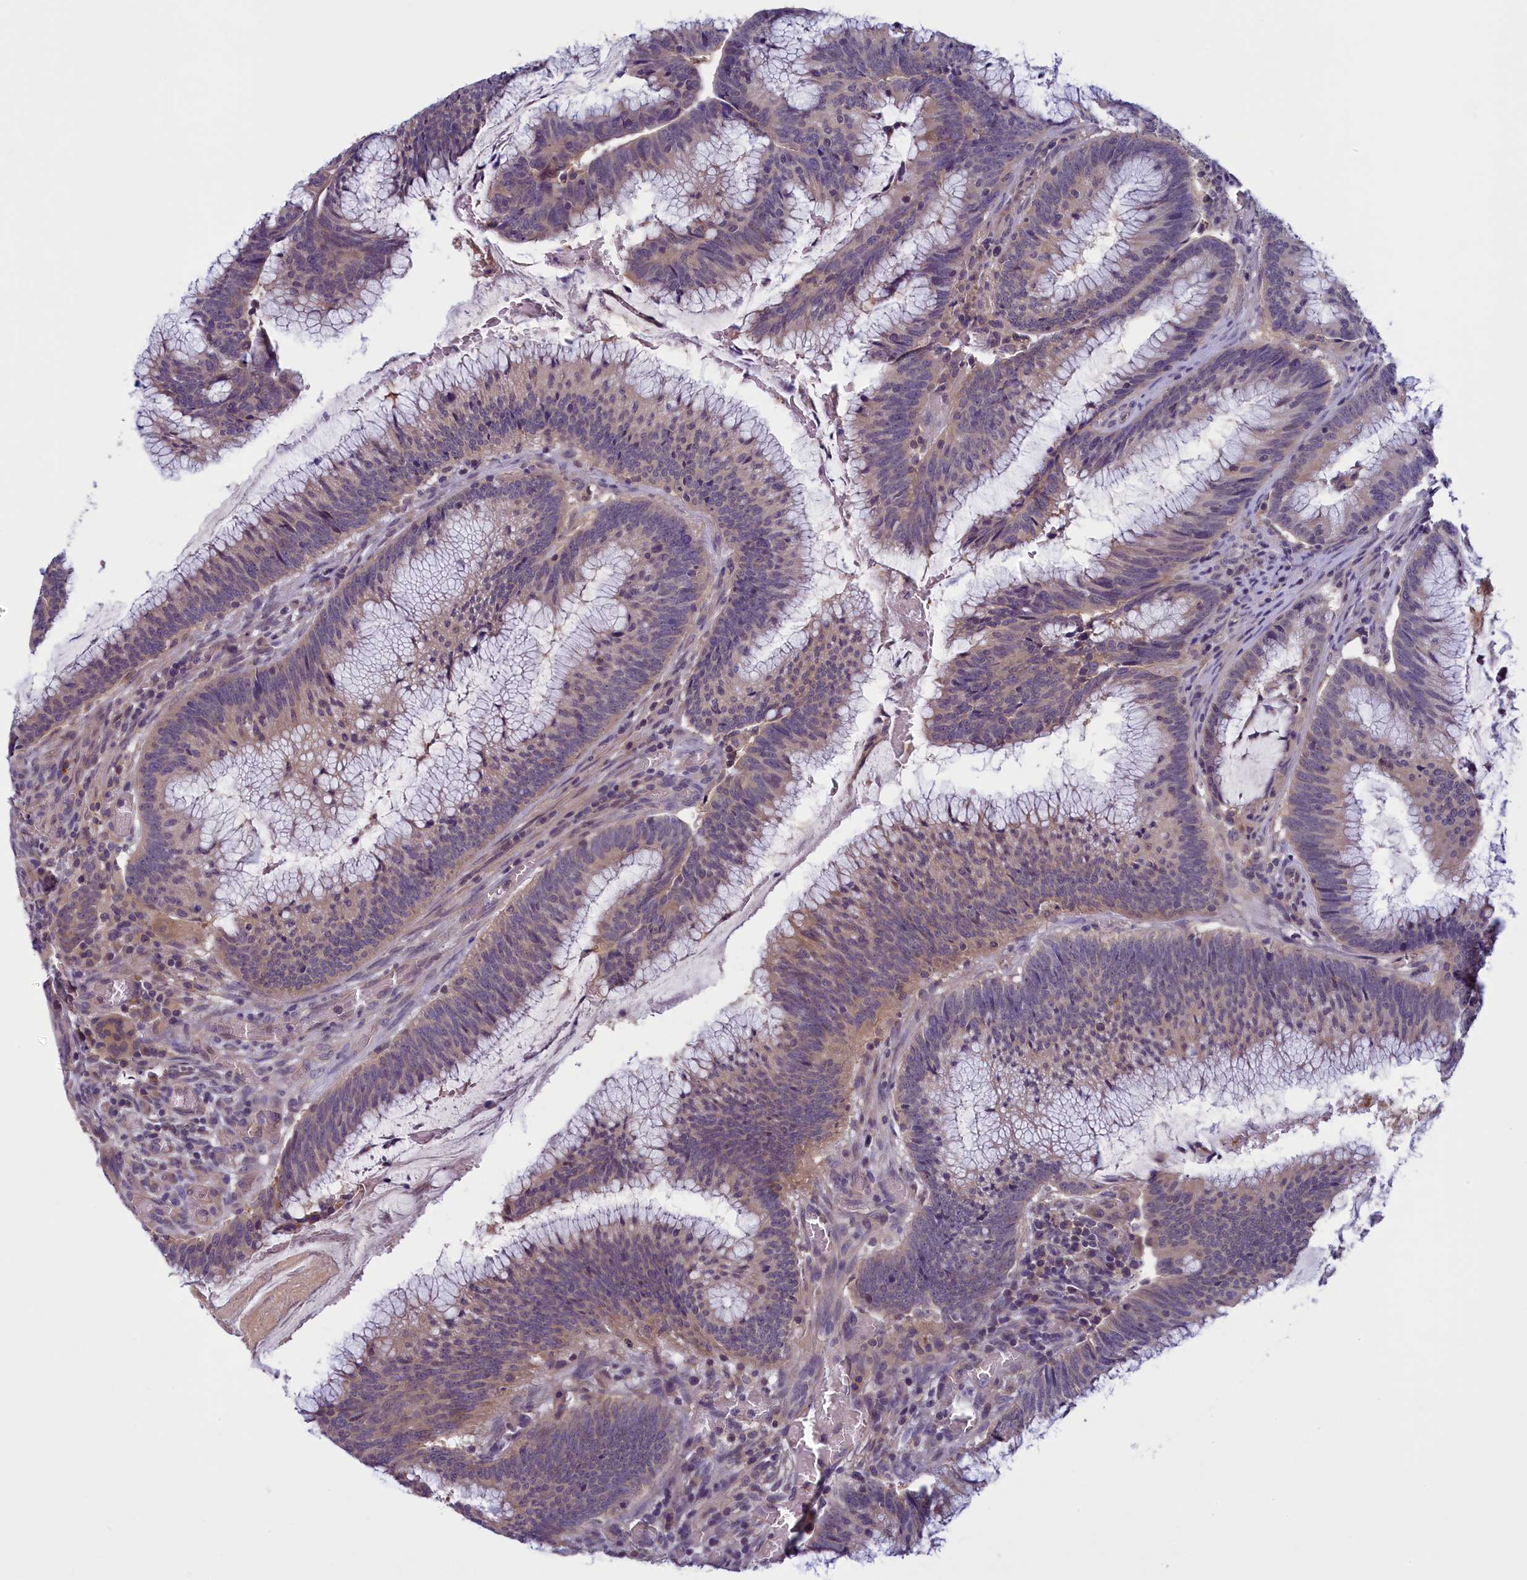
{"staining": {"intensity": "weak", "quantity": ">75%", "location": "cytoplasmic/membranous"}, "tissue": "colorectal cancer", "cell_type": "Tumor cells", "image_type": "cancer", "snomed": [{"axis": "morphology", "description": "Adenocarcinoma, NOS"}, {"axis": "topography", "description": "Rectum"}], "caption": "Immunohistochemical staining of human colorectal cancer demonstrates low levels of weak cytoplasmic/membranous protein positivity in about >75% of tumor cells. The staining was performed using DAB (3,3'-diaminobenzidine) to visualize the protein expression in brown, while the nuclei were stained in blue with hematoxylin (Magnification: 20x).", "gene": "NUBP1", "patient": {"sex": "female", "age": 77}}